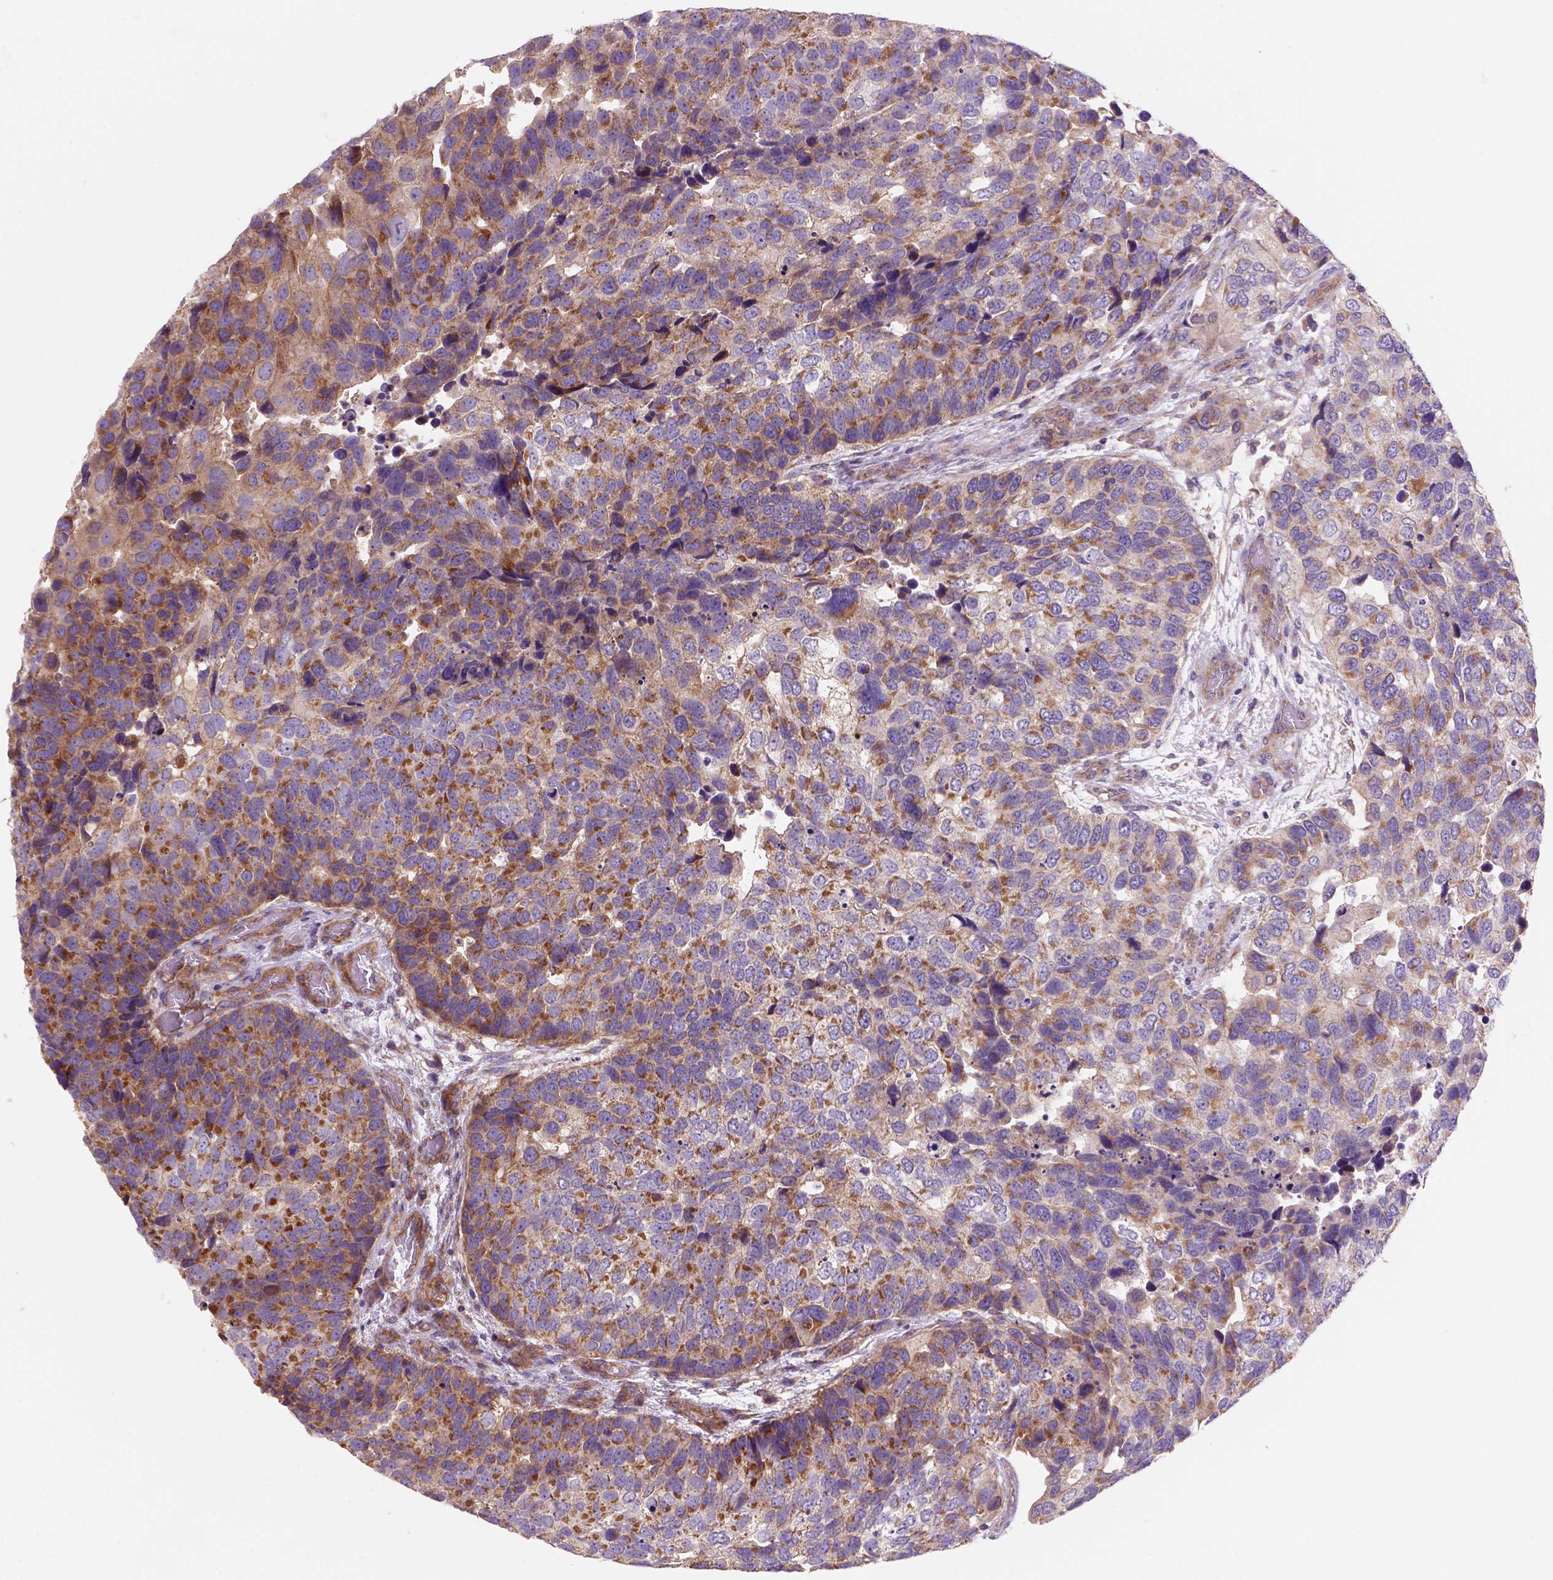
{"staining": {"intensity": "moderate", "quantity": "25%-75%", "location": "cytoplasmic/membranous"}, "tissue": "urothelial cancer", "cell_type": "Tumor cells", "image_type": "cancer", "snomed": [{"axis": "morphology", "description": "Urothelial carcinoma, High grade"}, {"axis": "topography", "description": "Urinary bladder"}], "caption": "This image exhibits IHC staining of human urothelial carcinoma (high-grade), with medium moderate cytoplasmic/membranous expression in approximately 25%-75% of tumor cells.", "gene": "WARS2", "patient": {"sex": "male", "age": 60}}